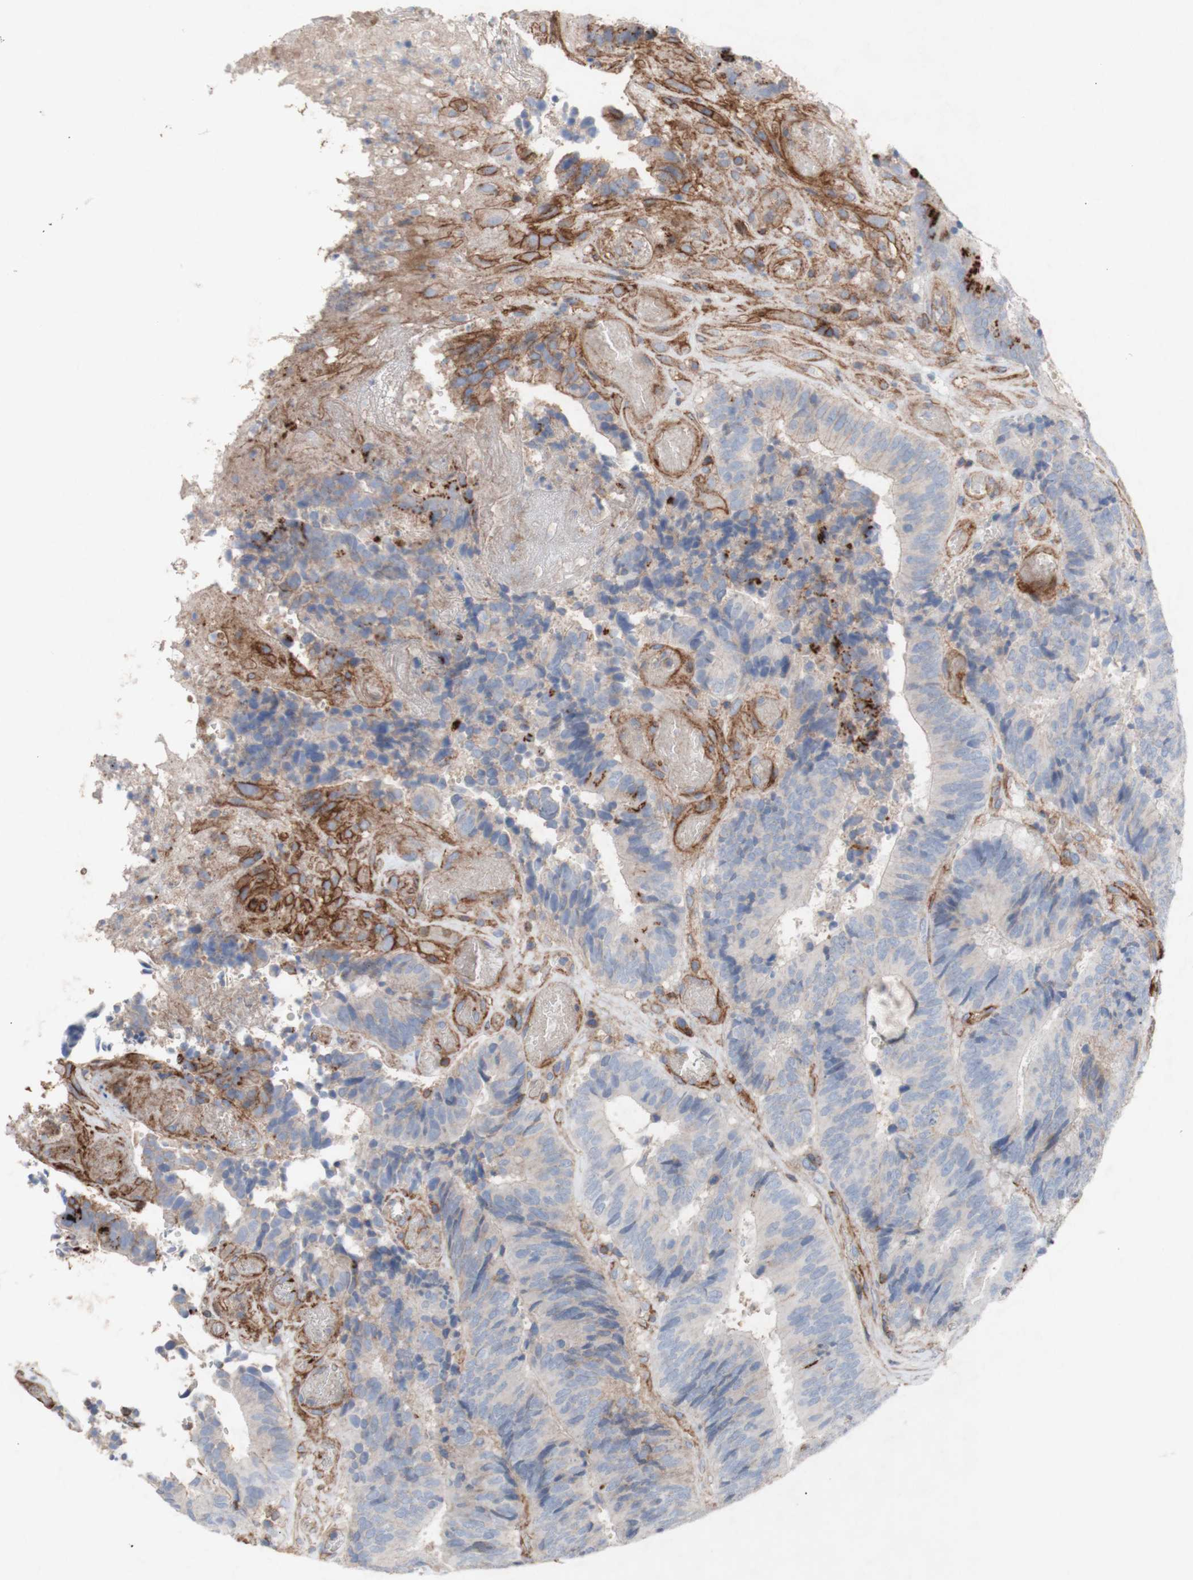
{"staining": {"intensity": "strong", "quantity": "<25%", "location": "cytoplasmic/membranous"}, "tissue": "colorectal cancer", "cell_type": "Tumor cells", "image_type": "cancer", "snomed": [{"axis": "morphology", "description": "Adenocarcinoma, NOS"}, {"axis": "topography", "description": "Rectum"}], "caption": "IHC image of neoplastic tissue: adenocarcinoma (colorectal) stained using immunohistochemistry demonstrates medium levels of strong protein expression localized specifically in the cytoplasmic/membranous of tumor cells, appearing as a cytoplasmic/membranous brown color.", "gene": "ATP2A3", "patient": {"sex": "male", "age": 72}}